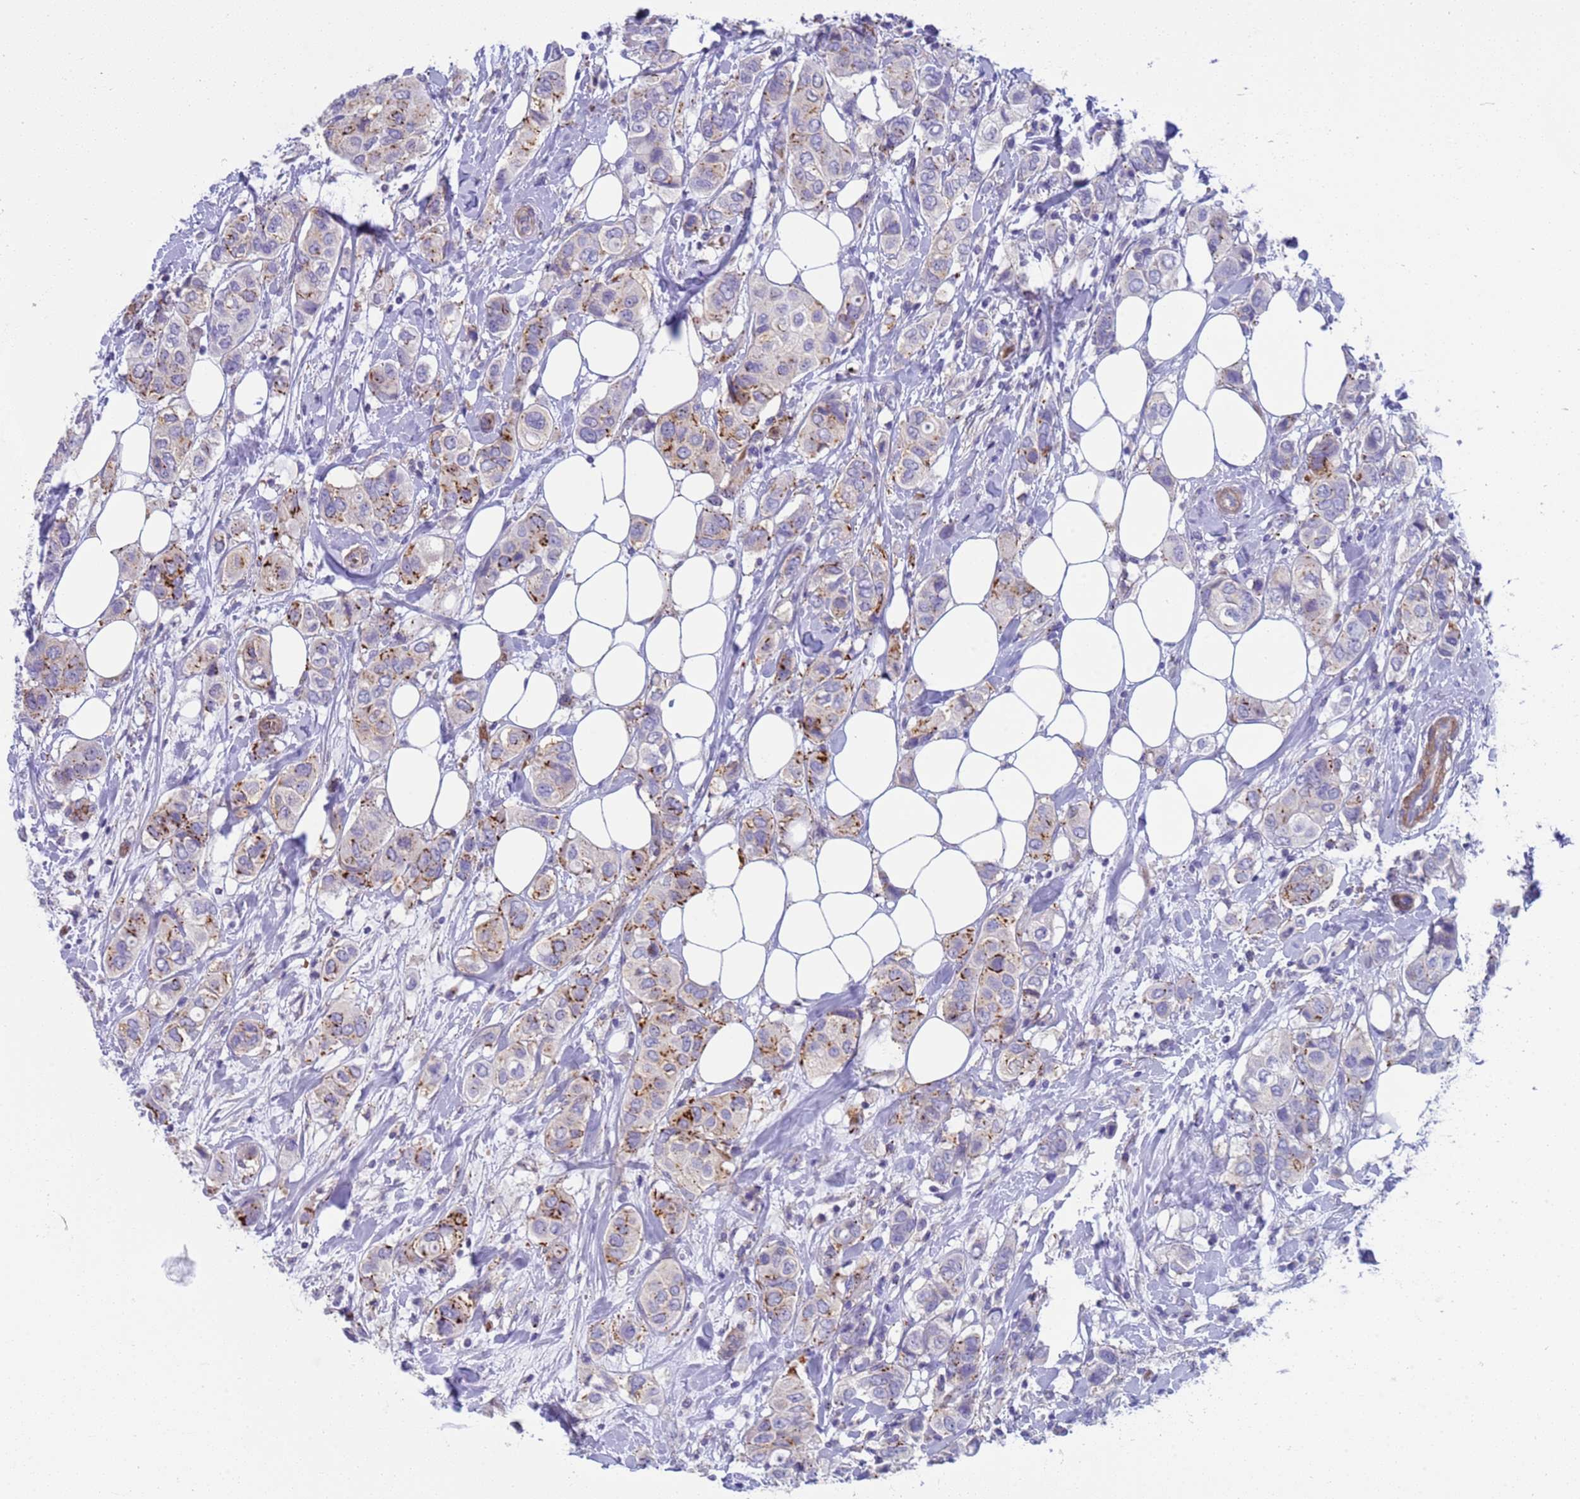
{"staining": {"intensity": "strong", "quantity": "<25%", "location": "cytoplasmic/membranous"}, "tissue": "breast cancer", "cell_type": "Tumor cells", "image_type": "cancer", "snomed": [{"axis": "morphology", "description": "Lobular carcinoma"}, {"axis": "topography", "description": "Breast"}], "caption": "This is an image of IHC staining of lobular carcinoma (breast), which shows strong expression in the cytoplasmic/membranous of tumor cells.", "gene": "KBTBD3", "patient": {"sex": "female", "age": 51}}